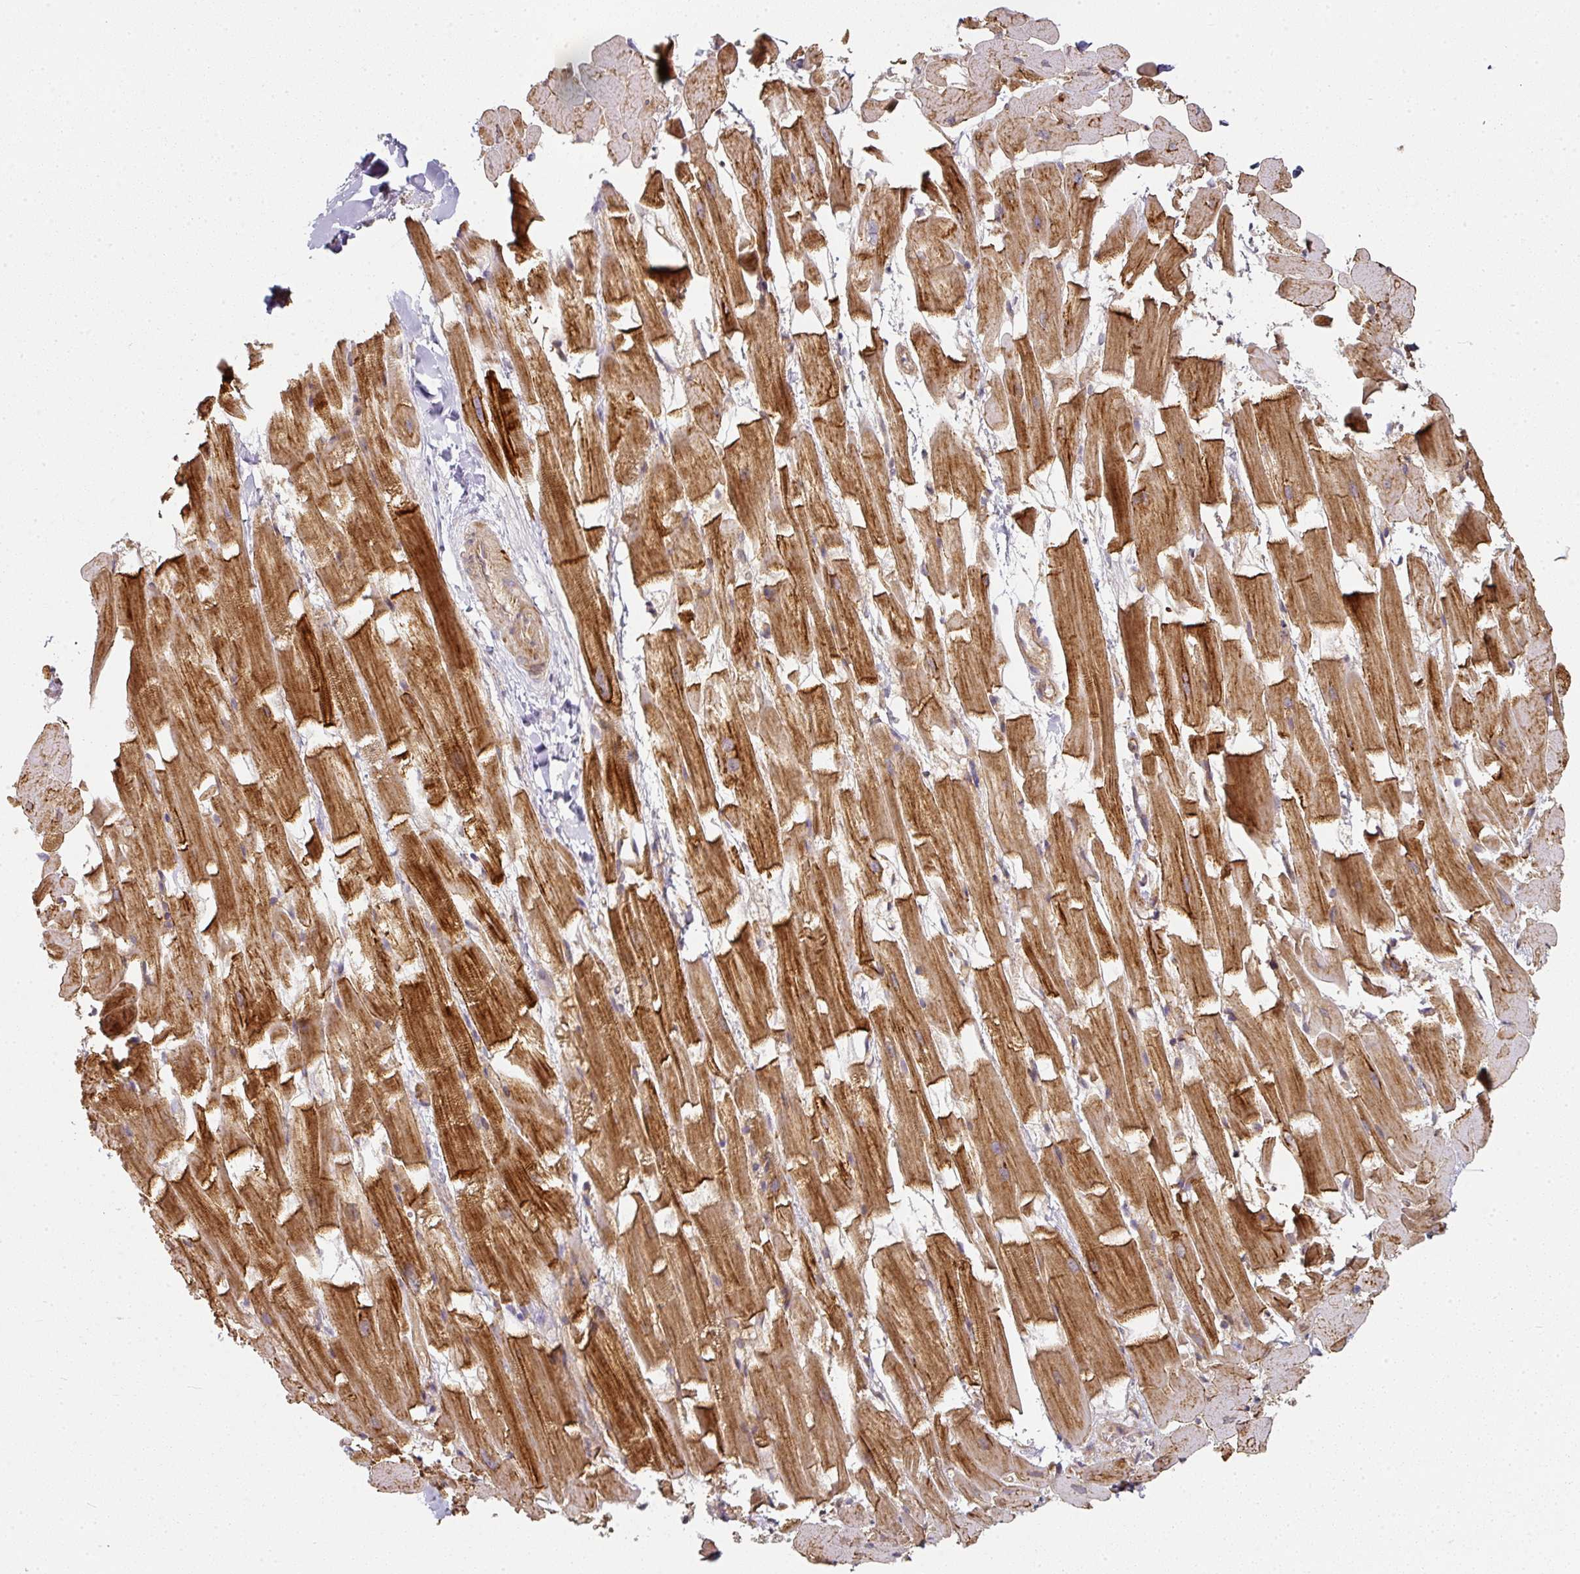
{"staining": {"intensity": "strong", "quantity": "25%-75%", "location": "cytoplasmic/membranous"}, "tissue": "heart muscle", "cell_type": "Cardiomyocytes", "image_type": "normal", "snomed": [{"axis": "morphology", "description": "Normal tissue, NOS"}, {"axis": "topography", "description": "Heart"}], "caption": "Strong cytoplasmic/membranous protein staining is appreciated in about 25%-75% of cardiomyocytes in heart muscle.", "gene": "MAP2K2", "patient": {"sex": "male", "age": 37}}